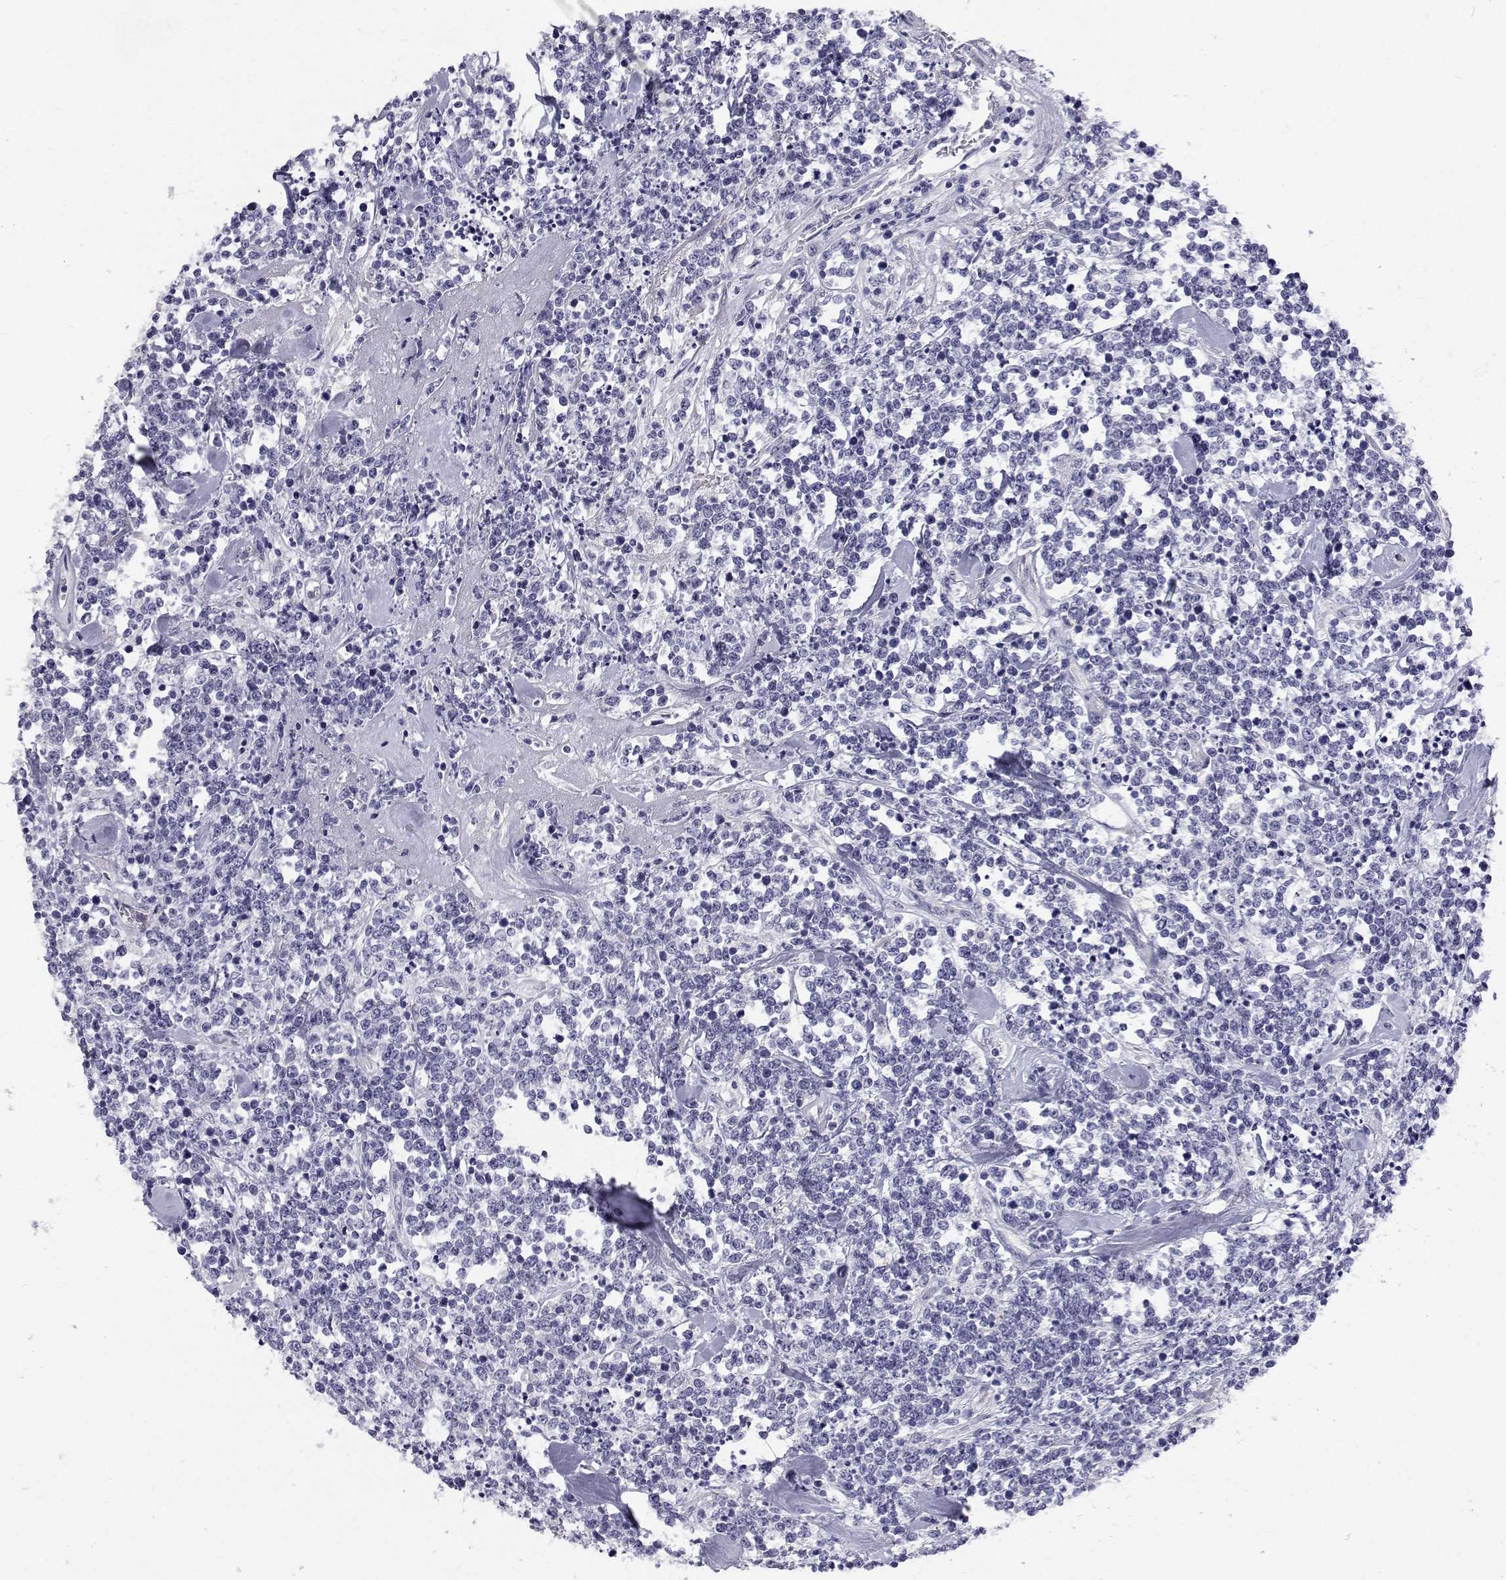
{"staining": {"intensity": "negative", "quantity": "none", "location": "none"}, "tissue": "lymphoma", "cell_type": "Tumor cells", "image_type": "cancer", "snomed": [{"axis": "morphology", "description": "Malignant lymphoma, non-Hodgkin's type, High grade"}, {"axis": "topography", "description": "Colon"}], "caption": "The IHC histopathology image has no significant expression in tumor cells of malignant lymphoma, non-Hodgkin's type (high-grade) tissue.", "gene": "NCR2", "patient": {"sex": "male", "age": 82}}